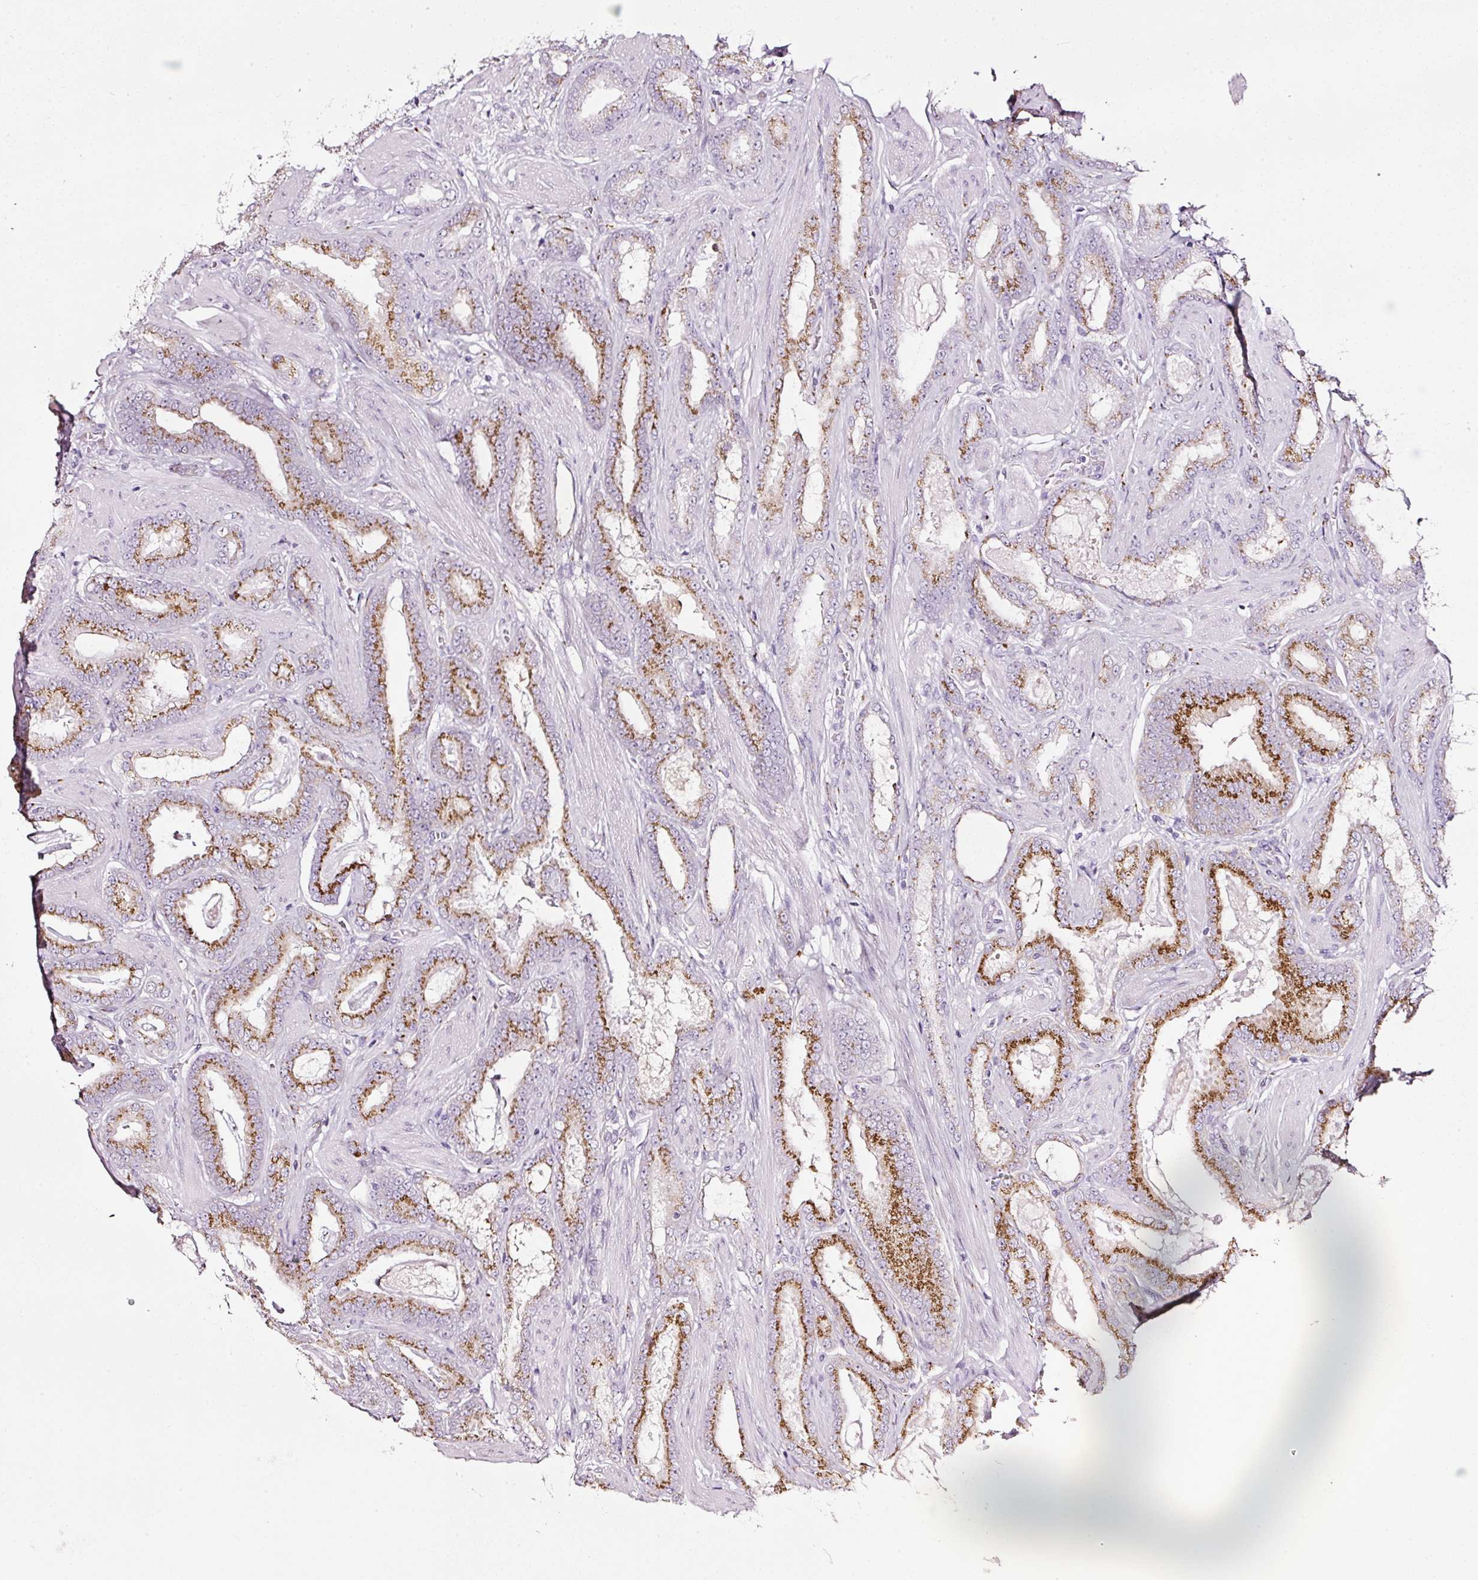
{"staining": {"intensity": "strong", "quantity": "25%-75%", "location": "cytoplasmic/membranous"}, "tissue": "prostate cancer", "cell_type": "Tumor cells", "image_type": "cancer", "snomed": [{"axis": "morphology", "description": "Adenocarcinoma, Low grade"}, {"axis": "topography", "description": "Prostate"}], "caption": "This is a micrograph of immunohistochemistry staining of prostate low-grade adenocarcinoma, which shows strong staining in the cytoplasmic/membranous of tumor cells.", "gene": "SDF4", "patient": {"sex": "male", "age": 42}}